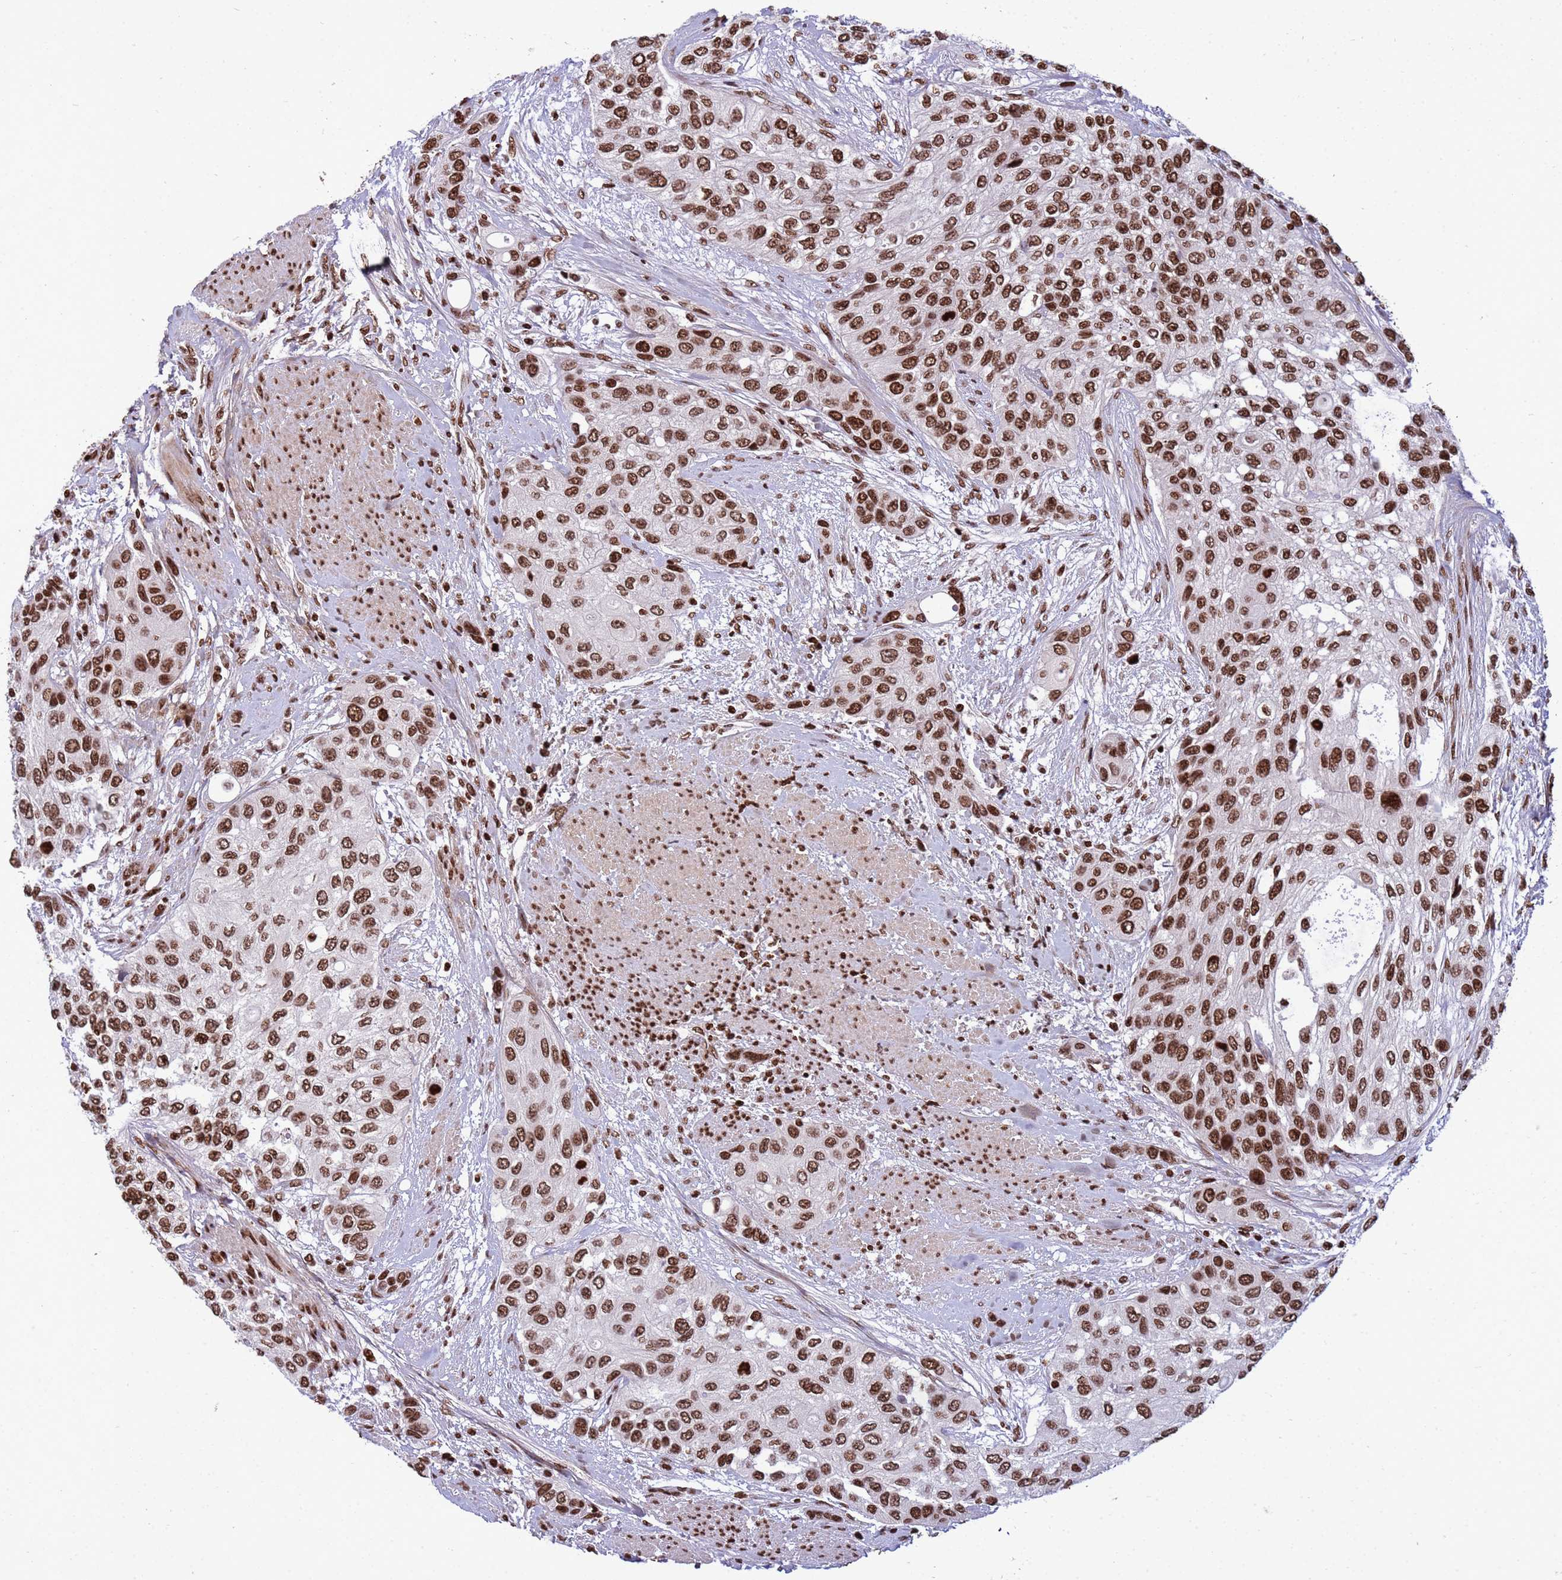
{"staining": {"intensity": "strong", "quantity": ">75%", "location": "nuclear"}, "tissue": "urothelial cancer", "cell_type": "Tumor cells", "image_type": "cancer", "snomed": [{"axis": "morphology", "description": "Normal tissue, NOS"}, {"axis": "morphology", "description": "Urothelial carcinoma, High grade"}, {"axis": "topography", "description": "Vascular tissue"}, {"axis": "topography", "description": "Urinary bladder"}], "caption": "Urothelial cancer tissue displays strong nuclear positivity in approximately >75% of tumor cells, visualized by immunohistochemistry. The protein of interest is stained brown, and the nuclei are stained in blue (DAB (3,3'-diaminobenzidine) IHC with brightfield microscopy, high magnification).", "gene": "H3-3B", "patient": {"sex": "female", "age": 56}}